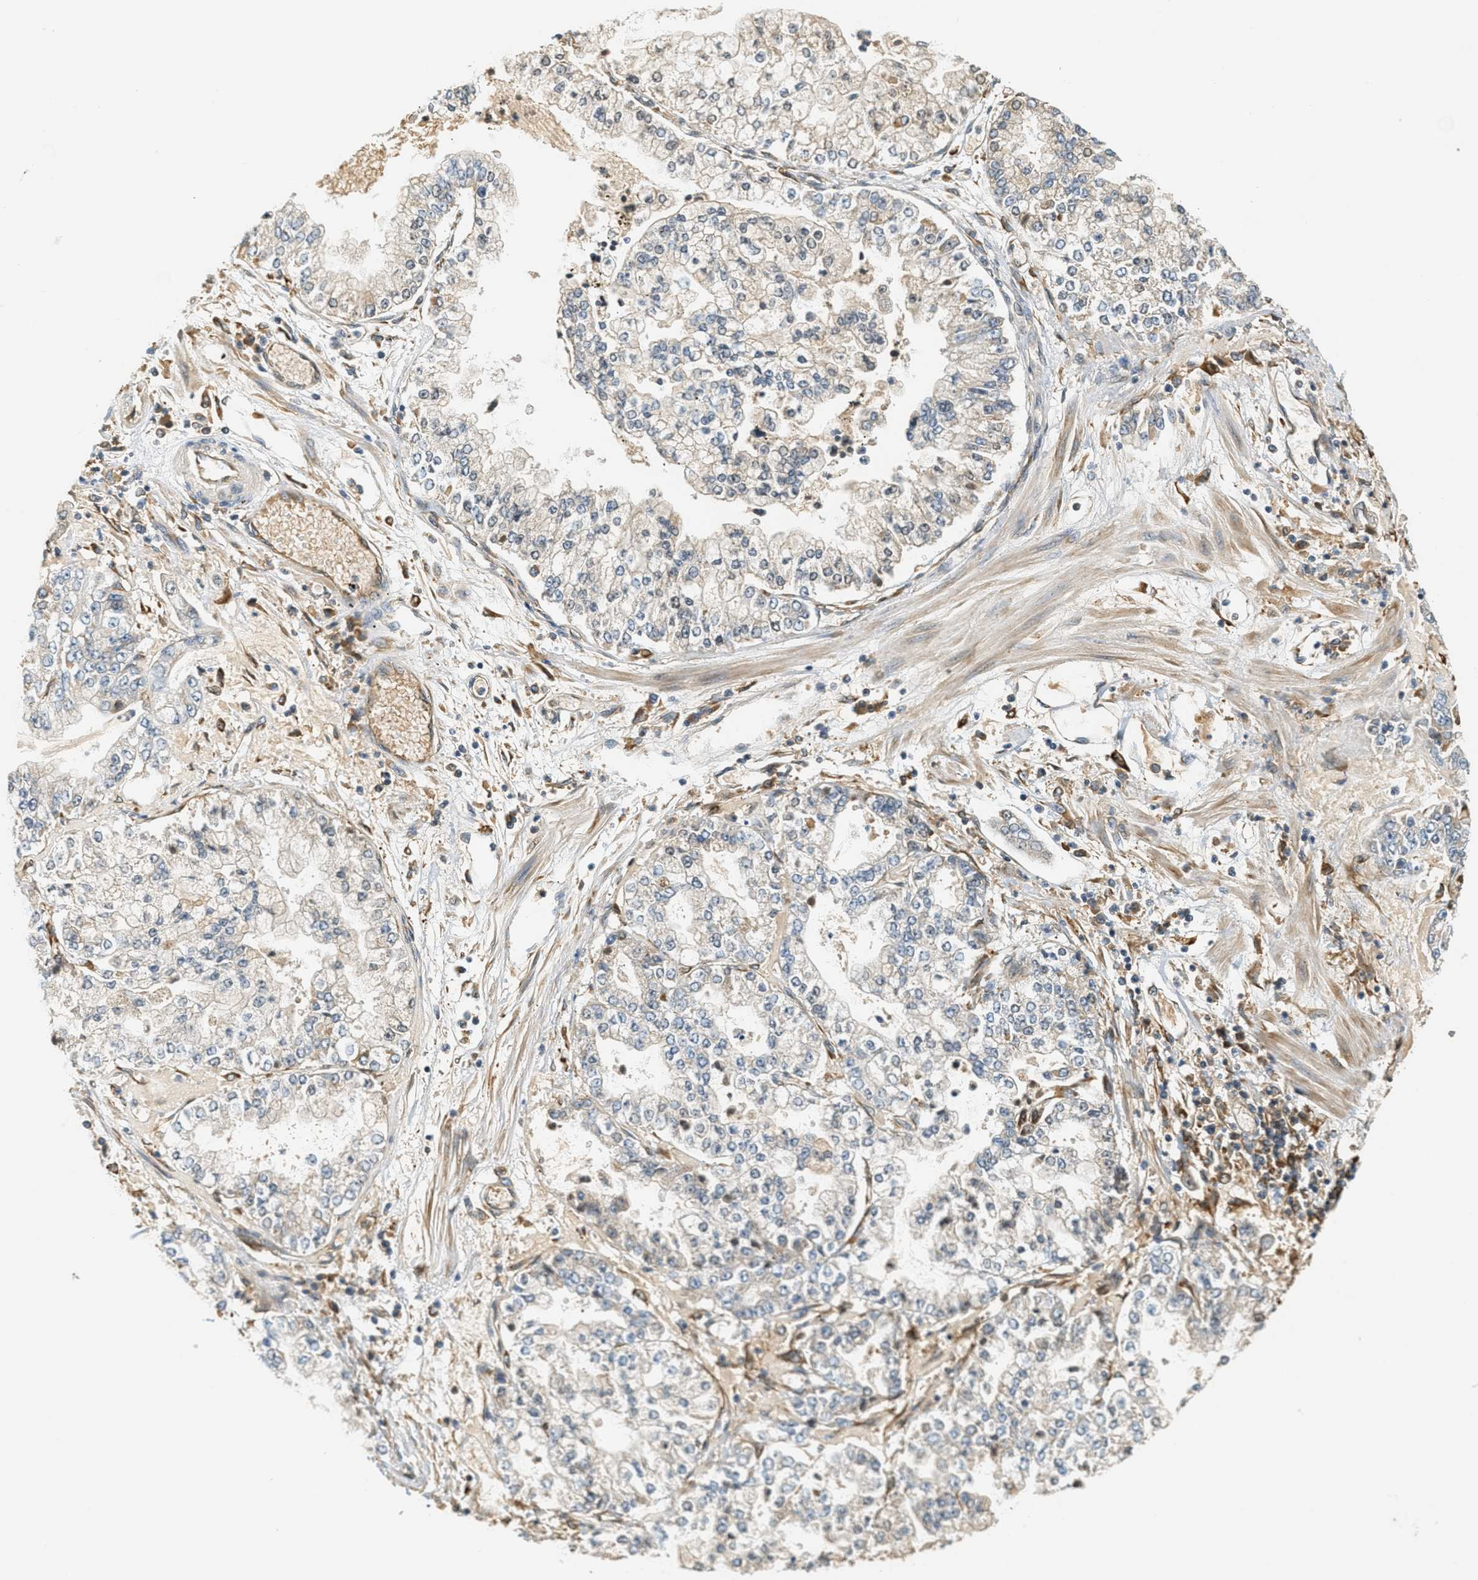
{"staining": {"intensity": "negative", "quantity": "none", "location": "none"}, "tissue": "stomach cancer", "cell_type": "Tumor cells", "image_type": "cancer", "snomed": [{"axis": "morphology", "description": "Adenocarcinoma, NOS"}, {"axis": "topography", "description": "Stomach"}], "caption": "Immunohistochemistry of human stomach cancer (adenocarcinoma) shows no positivity in tumor cells. (Immunohistochemistry, brightfield microscopy, high magnification).", "gene": "PDK1", "patient": {"sex": "male", "age": 76}}